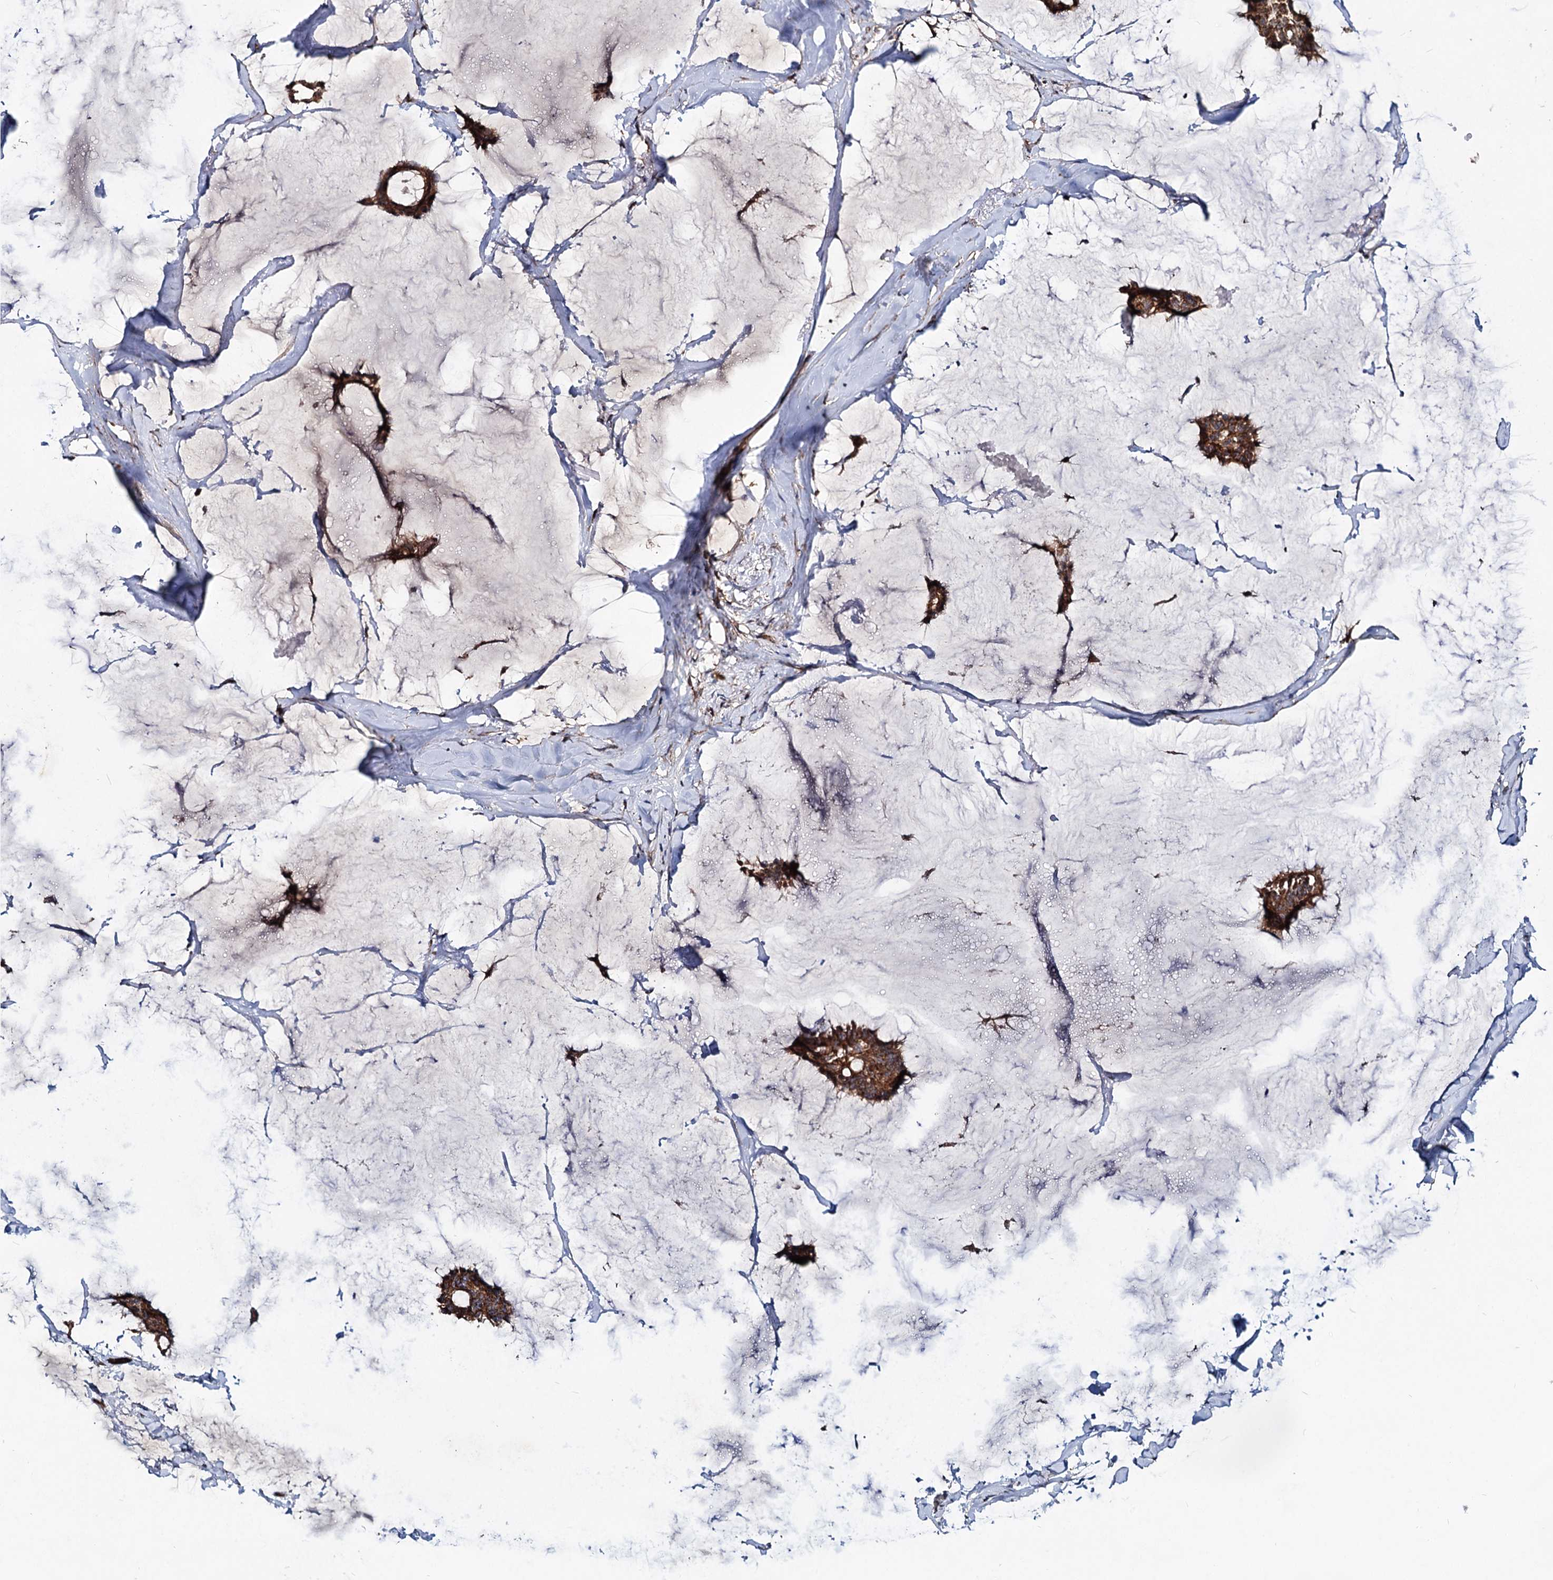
{"staining": {"intensity": "strong", "quantity": ">75%", "location": "cytoplasmic/membranous"}, "tissue": "breast cancer", "cell_type": "Tumor cells", "image_type": "cancer", "snomed": [{"axis": "morphology", "description": "Duct carcinoma"}, {"axis": "topography", "description": "Breast"}], "caption": "A high-resolution micrograph shows immunohistochemistry staining of breast cancer, which shows strong cytoplasmic/membranous positivity in about >75% of tumor cells. Nuclei are stained in blue.", "gene": "CEP76", "patient": {"sex": "female", "age": 93}}